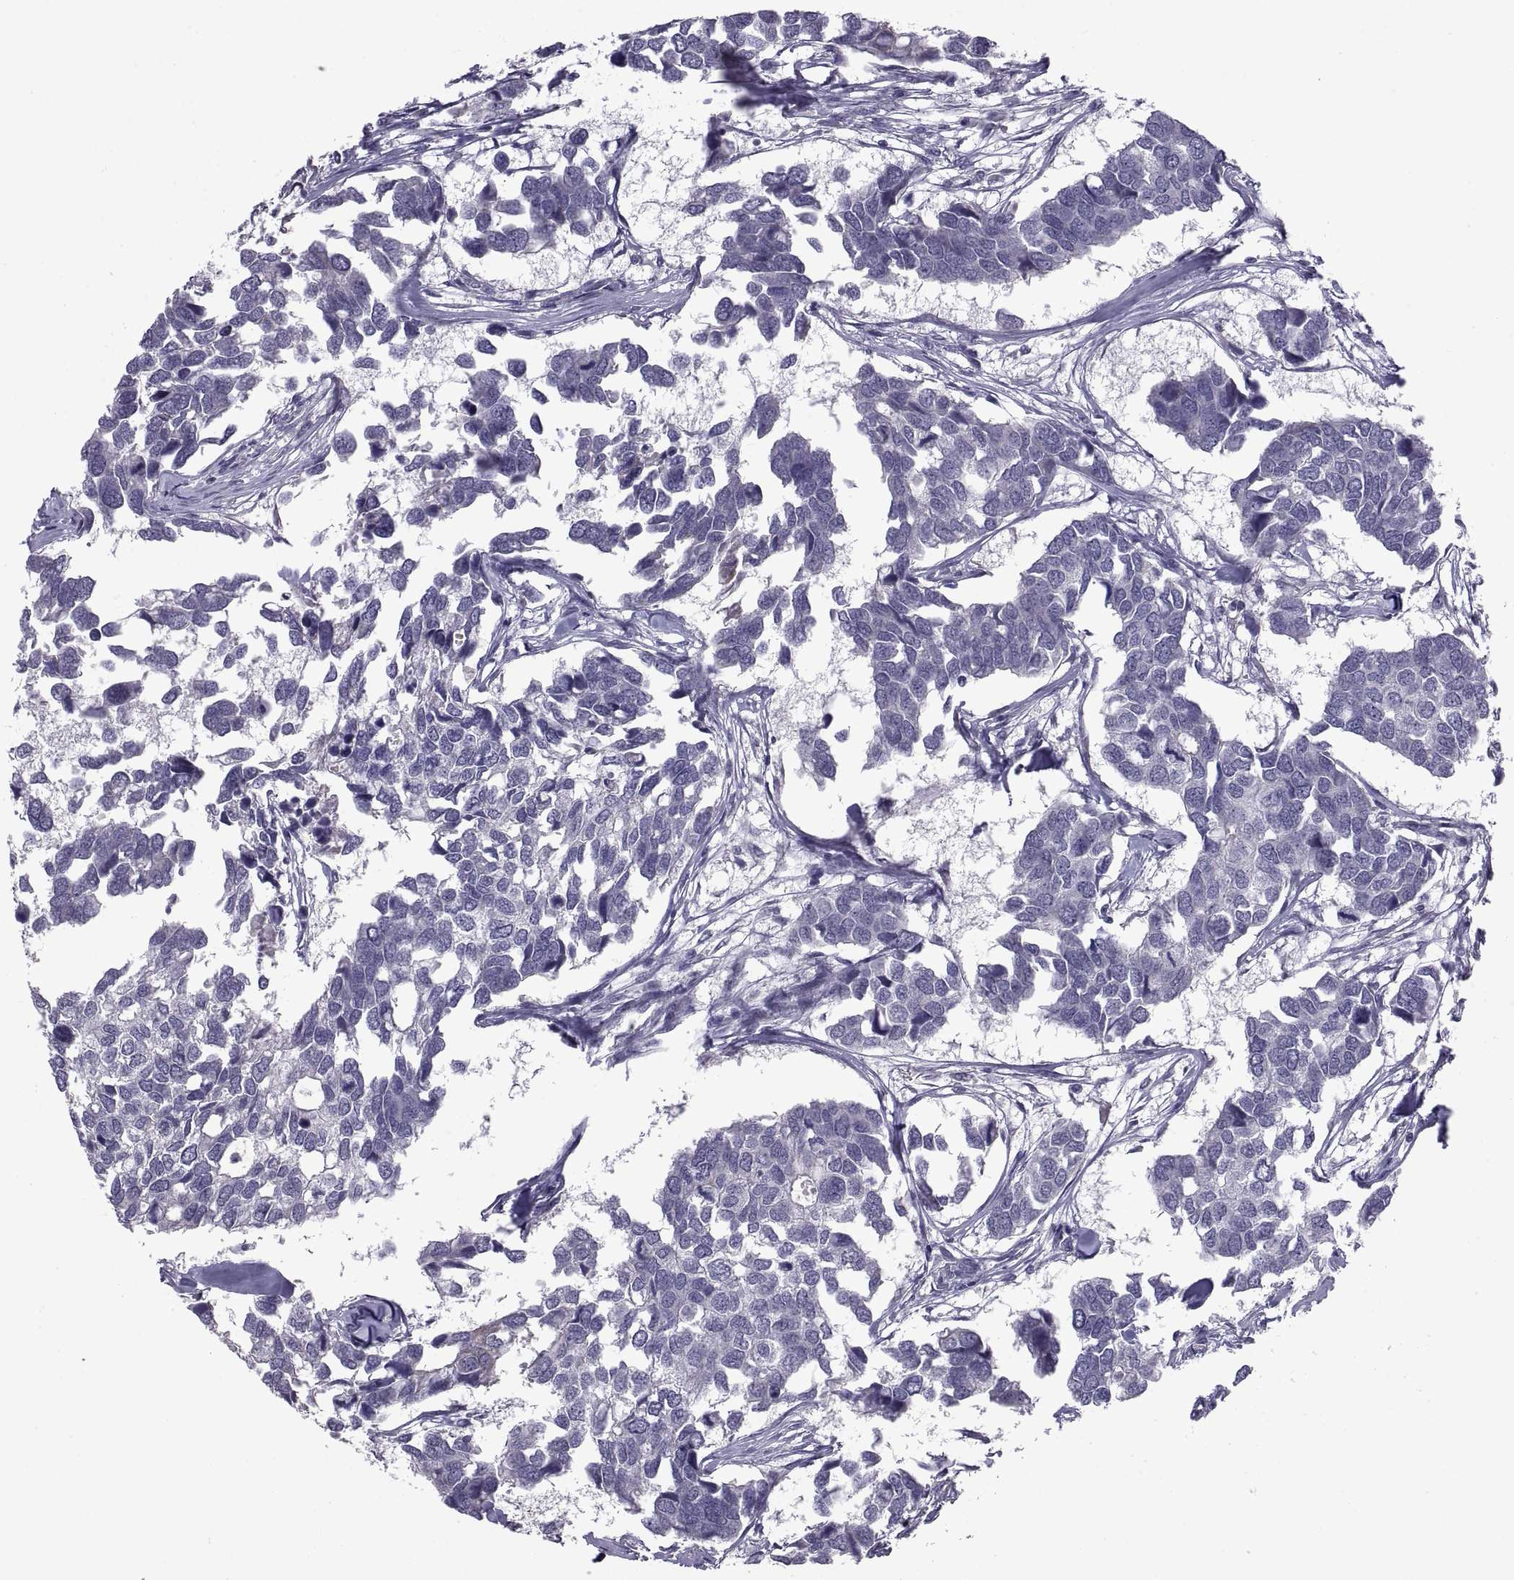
{"staining": {"intensity": "negative", "quantity": "none", "location": "none"}, "tissue": "breast cancer", "cell_type": "Tumor cells", "image_type": "cancer", "snomed": [{"axis": "morphology", "description": "Duct carcinoma"}, {"axis": "topography", "description": "Breast"}], "caption": "Breast cancer (intraductal carcinoma) was stained to show a protein in brown. There is no significant expression in tumor cells.", "gene": "NPTX2", "patient": {"sex": "female", "age": 83}}